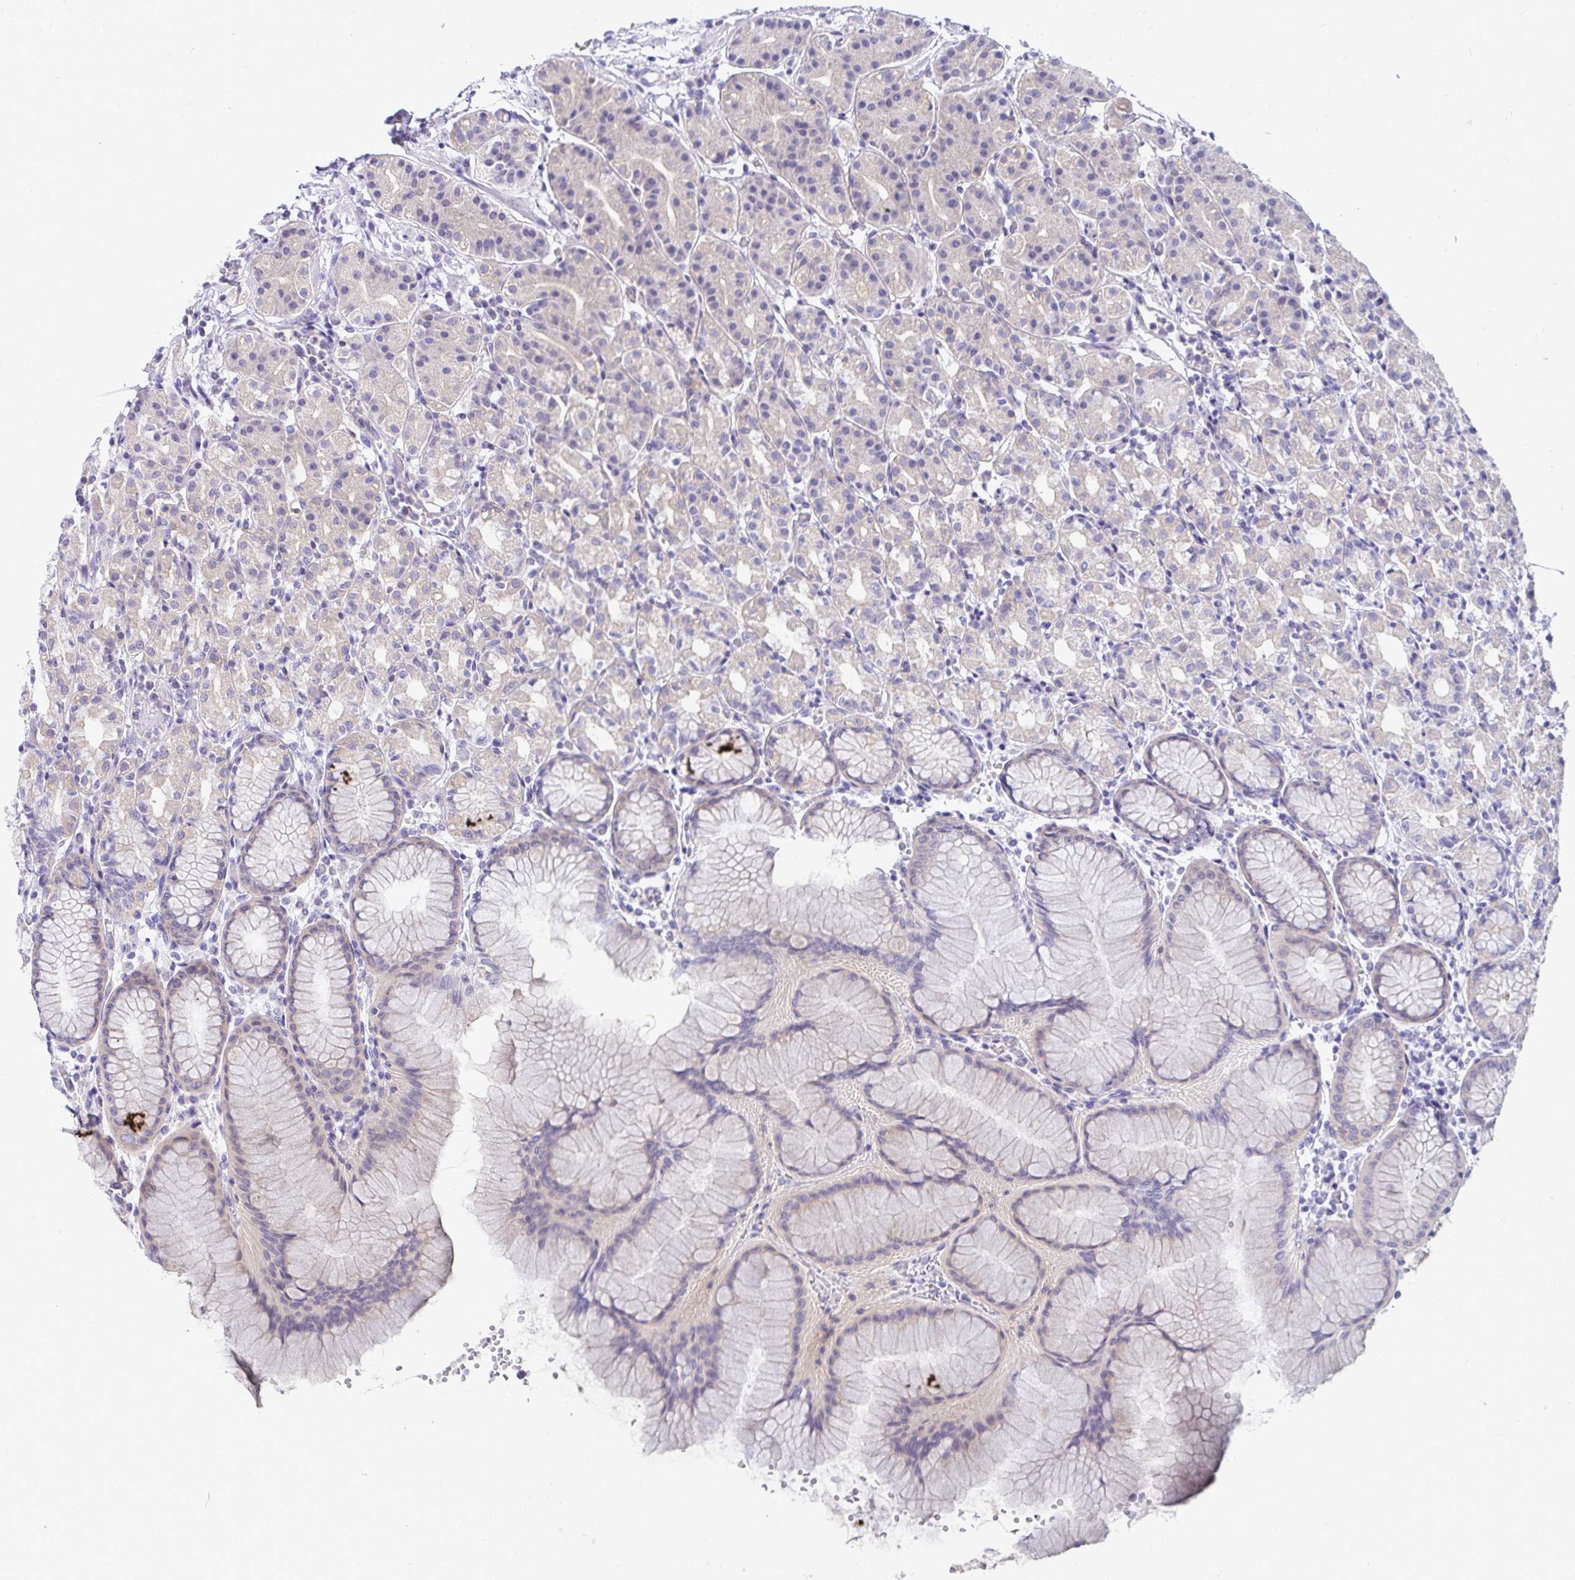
{"staining": {"intensity": "negative", "quantity": "none", "location": "none"}, "tissue": "stomach", "cell_type": "Glandular cells", "image_type": "normal", "snomed": [{"axis": "morphology", "description": "Normal tissue, NOS"}, {"axis": "topography", "description": "Stomach"}], "caption": "The image demonstrates no significant staining in glandular cells of stomach. (DAB immunohistochemistry (IHC) visualized using brightfield microscopy, high magnification).", "gene": "C19orf81", "patient": {"sex": "female", "age": 57}}